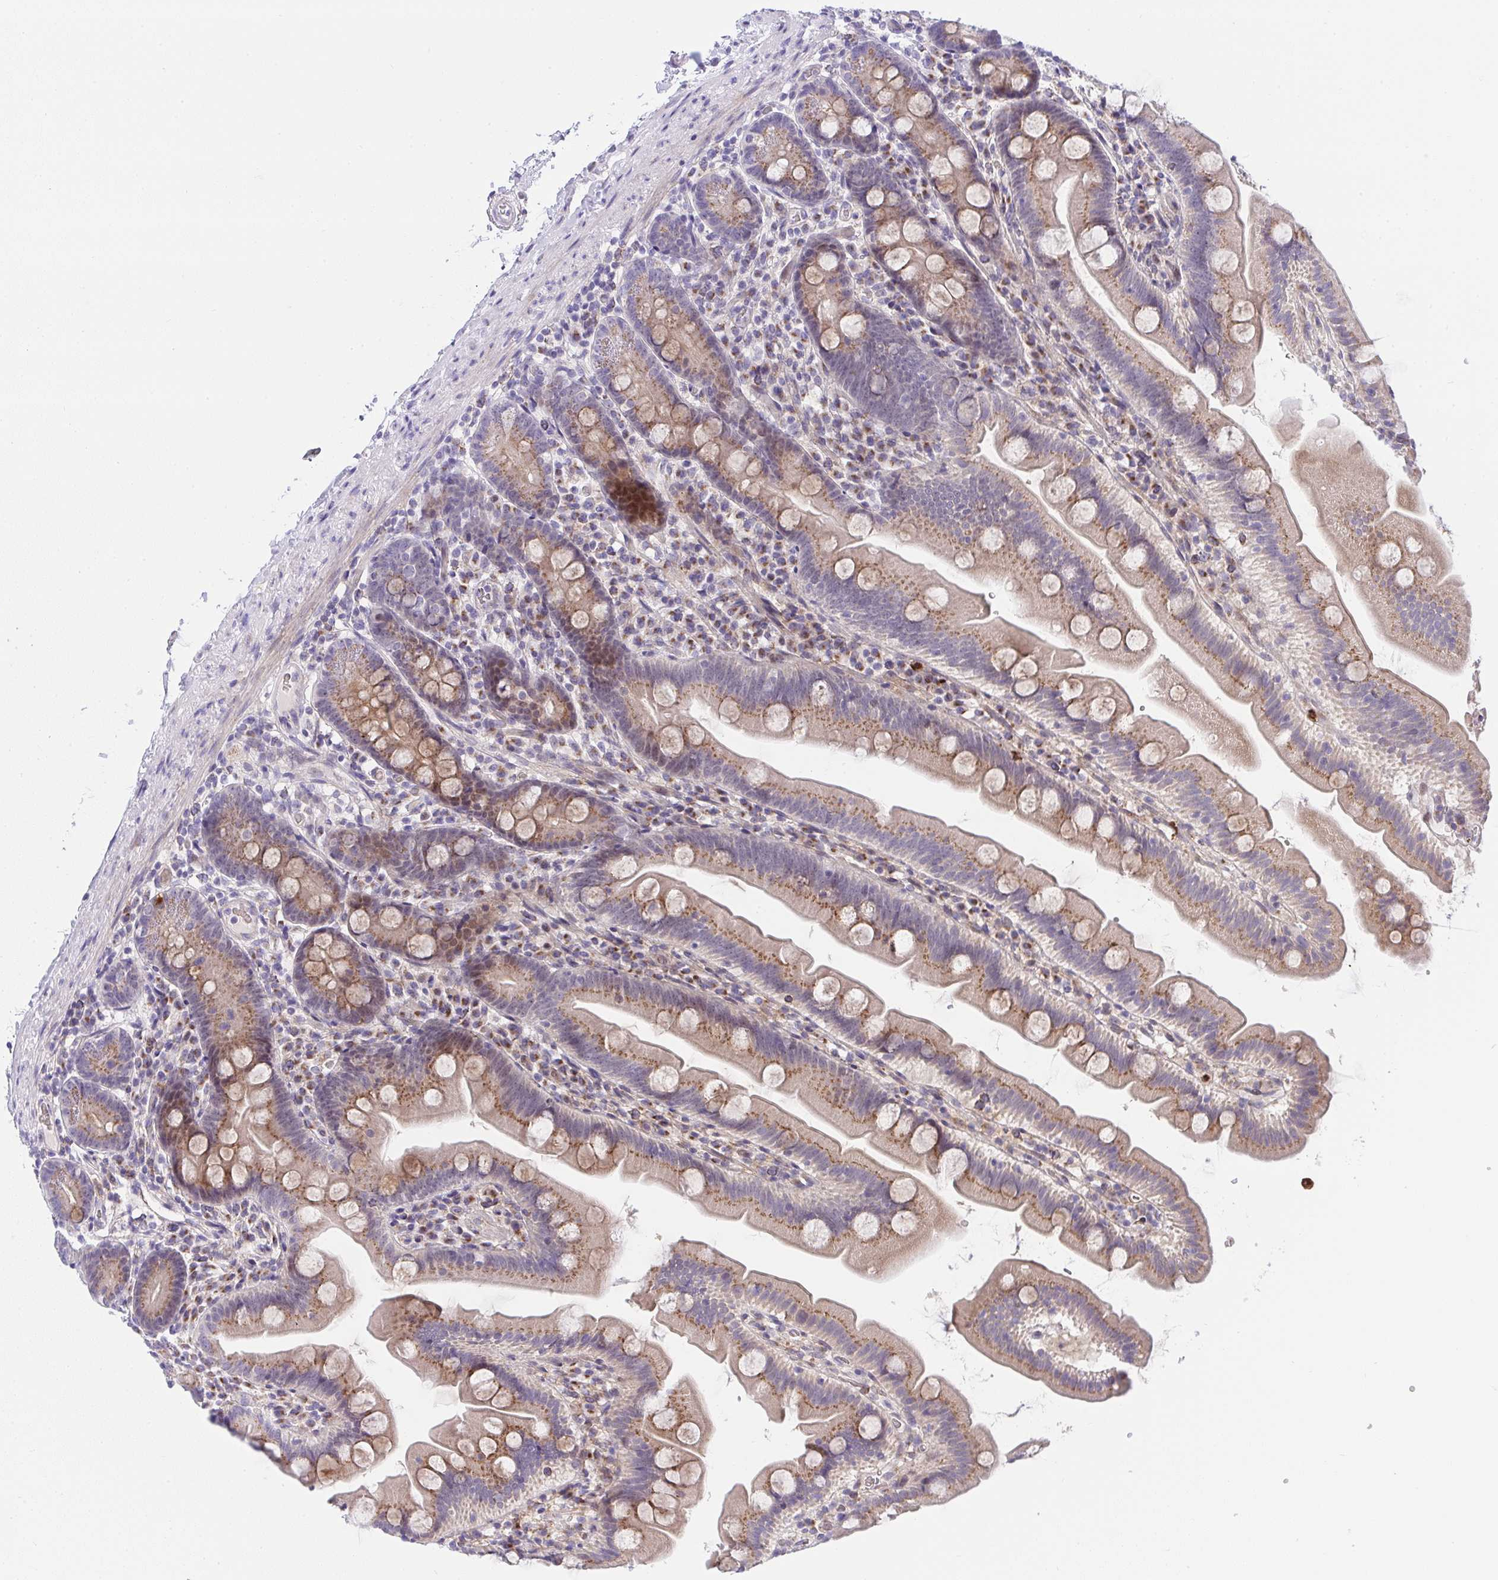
{"staining": {"intensity": "moderate", "quantity": ">75%", "location": "cytoplasmic/membranous"}, "tissue": "small intestine", "cell_type": "Glandular cells", "image_type": "normal", "snomed": [{"axis": "morphology", "description": "Normal tissue, NOS"}, {"axis": "topography", "description": "Small intestine"}], "caption": "Normal small intestine displays moderate cytoplasmic/membranous staining in about >75% of glandular cells, visualized by immunohistochemistry. (DAB IHC with brightfield microscopy, high magnification).", "gene": "ZNF554", "patient": {"sex": "female", "age": 68}}